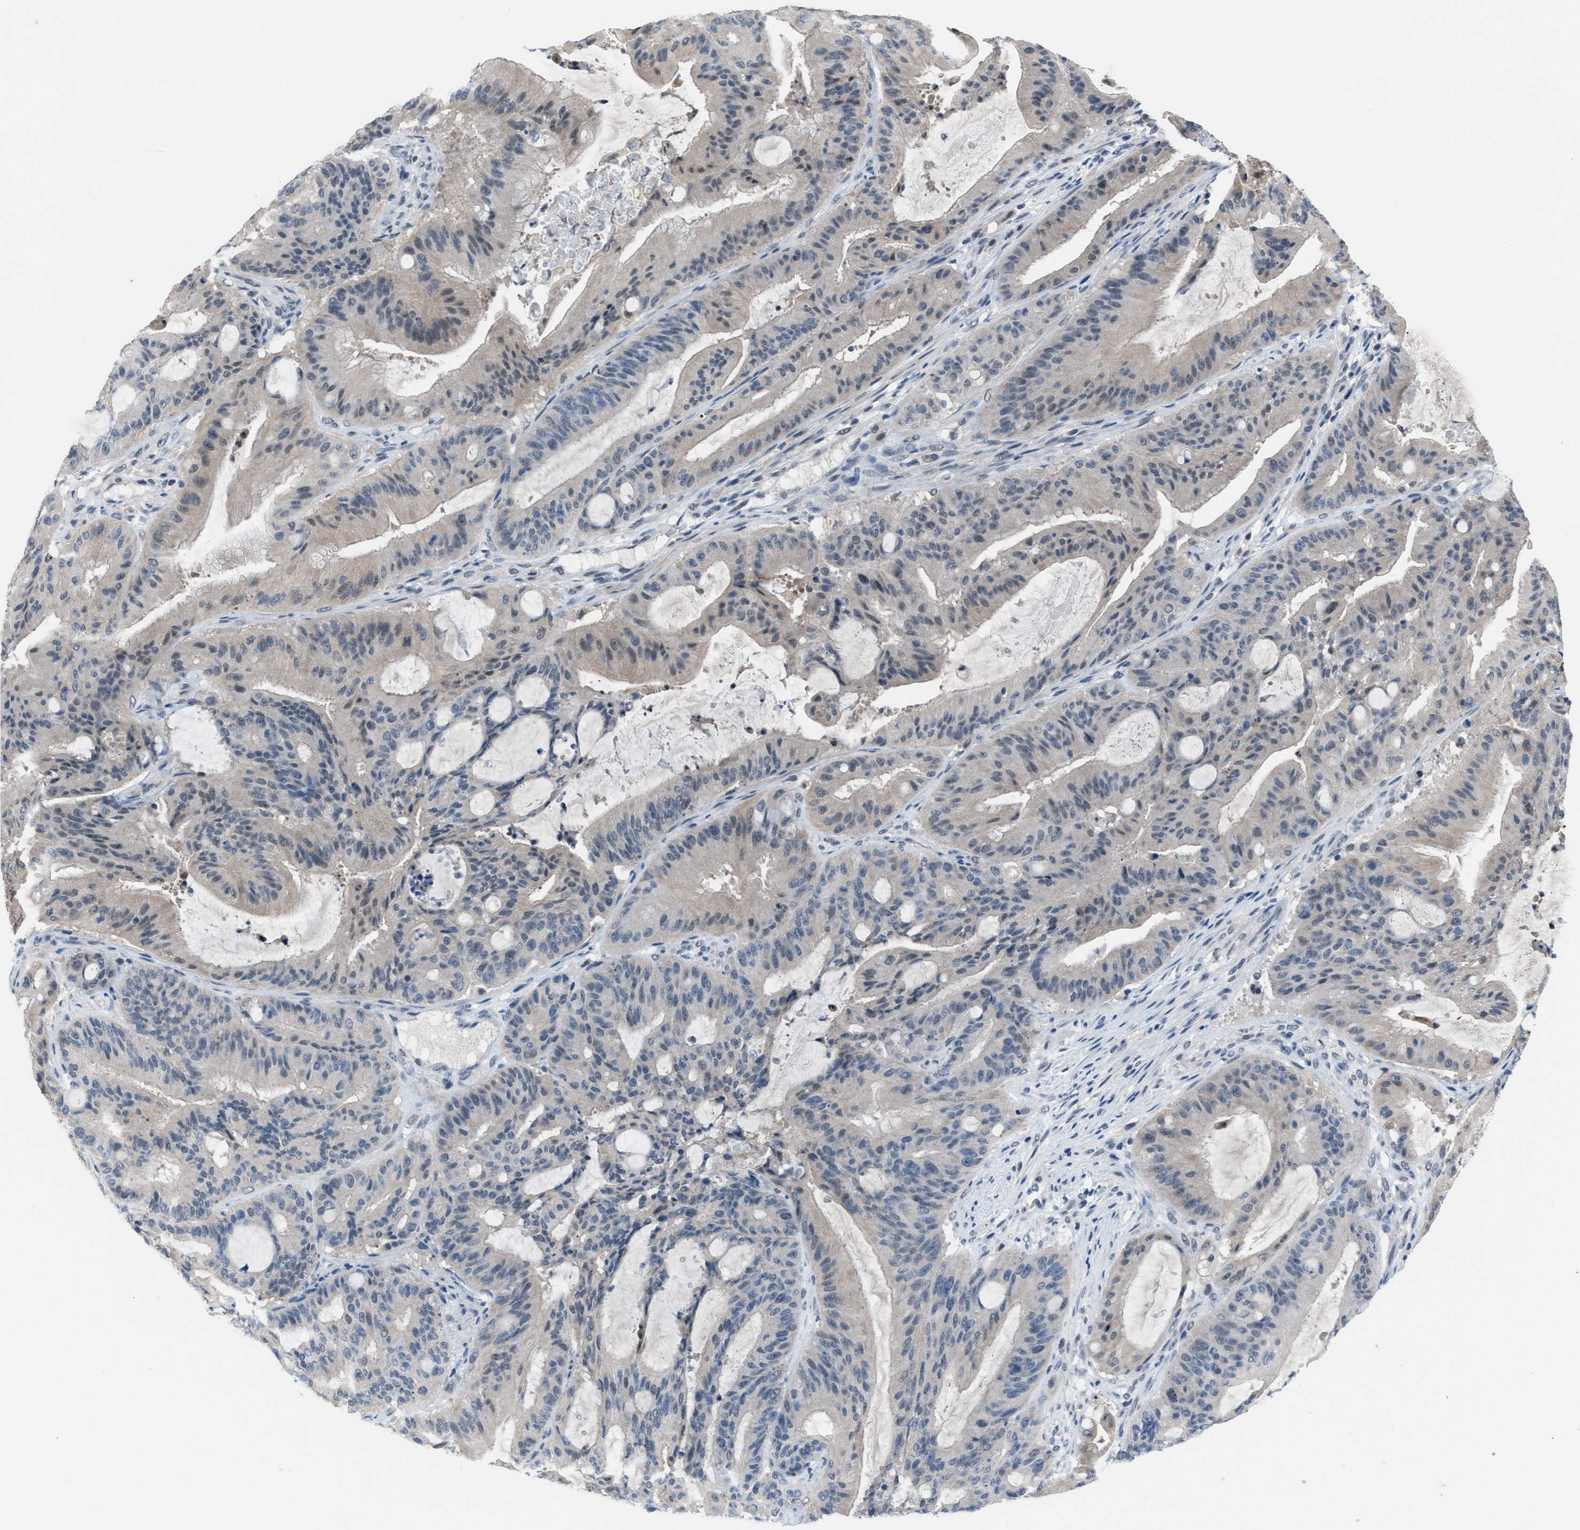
{"staining": {"intensity": "negative", "quantity": "none", "location": "none"}, "tissue": "liver cancer", "cell_type": "Tumor cells", "image_type": "cancer", "snomed": [{"axis": "morphology", "description": "Normal tissue, NOS"}, {"axis": "morphology", "description": "Cholangiocarcinoma"}, {"axis": "topography", "description": "Liver"}, {"axis": "topography", "description": "Peripheral nerve tissue"}], "caption": "An immunohistochemistry photomicrograph of liver cholangiocarcinoma is shown. There is no staining in tumor cells of liver cholangiocarcinoma.", "gene": "ANAPC11", "patient": {"sex": "female", "age": 73}}